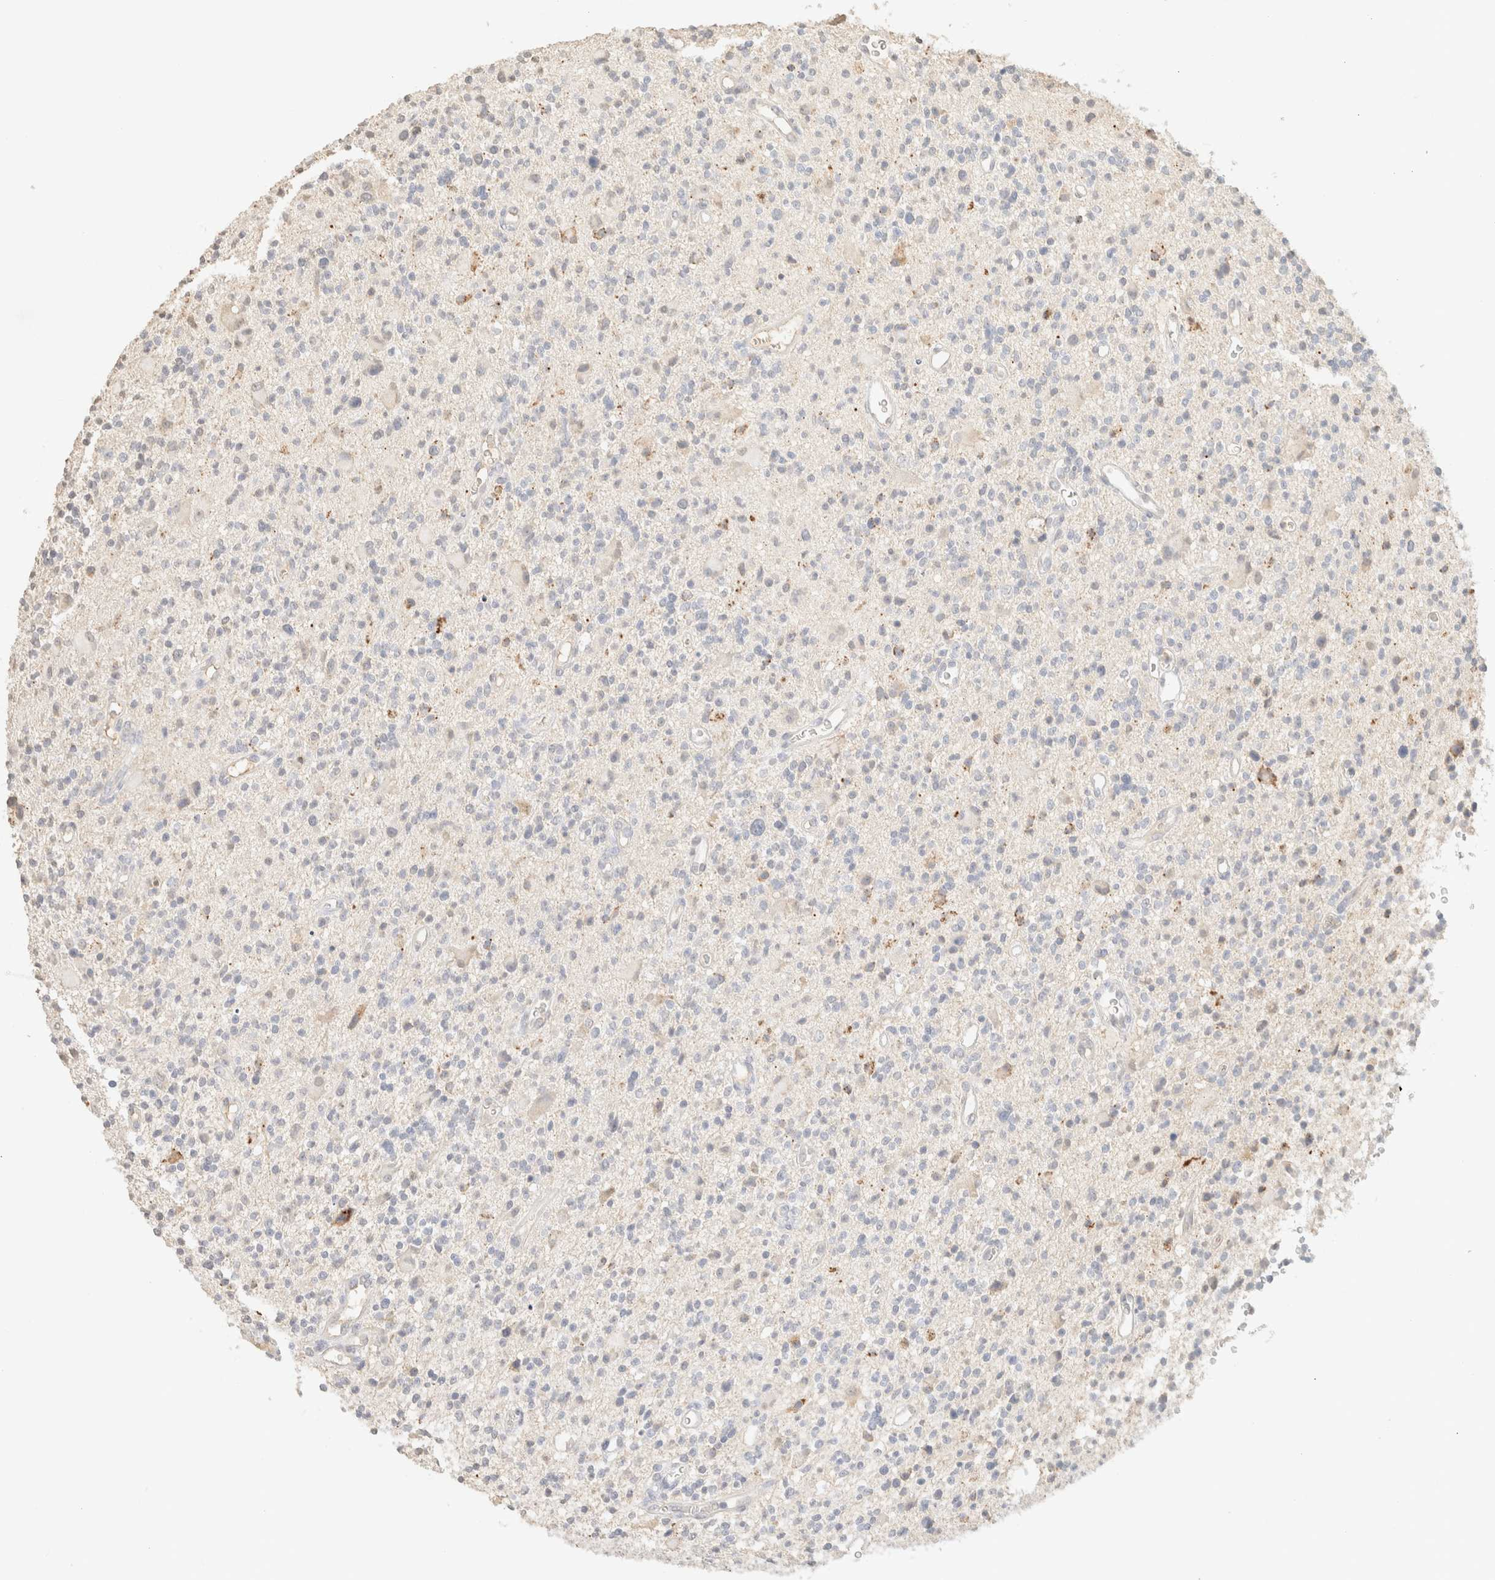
{"staining": {"intensity": "negative", "quantity": "none", "location": "none"}, "tissue": "glioma", "cell_type": "Tumor cells", "image_type": "cancer", "snomed": [{"axis": "morphology", "description": "Glioma, malignant, High grade"}, {"axis": "topography", "description": "Brain"}], "caption": "DAB (3,3'-diaminobenzidine) immunohistochemical staining of malignant high-grade glioma shows no significant positivity in tumor cells.", "gene": "CPA1", "patient": {"sex": "male", "age": 48}}